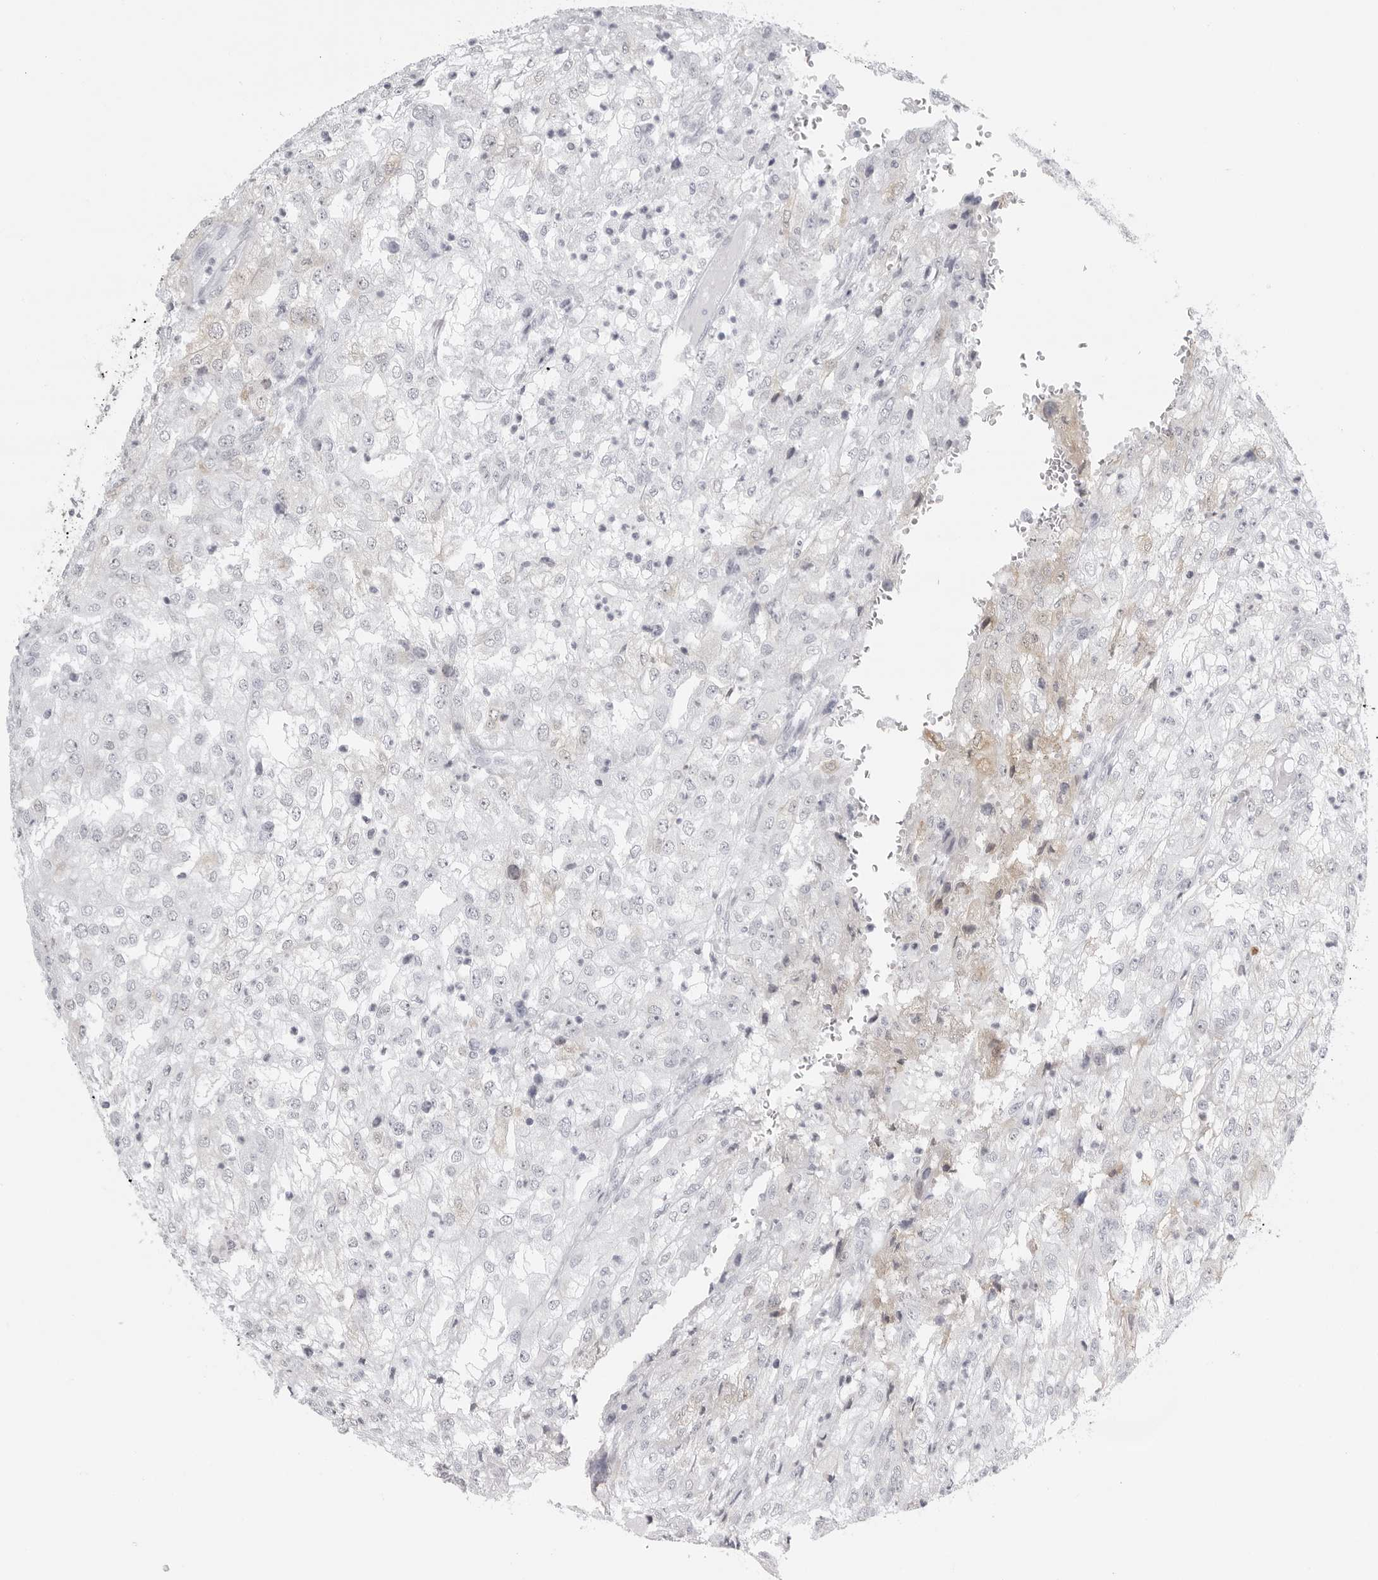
{"staining": {"intensity": "negative", "quantity": "none", "location": "none"}, "tissue": "renal cancer", "cell_type": "Tumor cells", "image_type": "cancer", "snomed": [{"axis": "morphology", "description": "Adenocarcinoma, NOS"}, {"axis": "topography", "description": "Kidney"}], "caption": "The image displays no significant positivity in tumor cells of renal cancer (adenocarcinoma). Brightfield microscopy of immunohistochemistry (IHC) stained with DAB (3,3'-diaminobenzidine) (brown) and hematoxylin (blue), captured at high magnification.", "gene": "SERPINF2", "patient": {"sex": "female", "age": 54}}